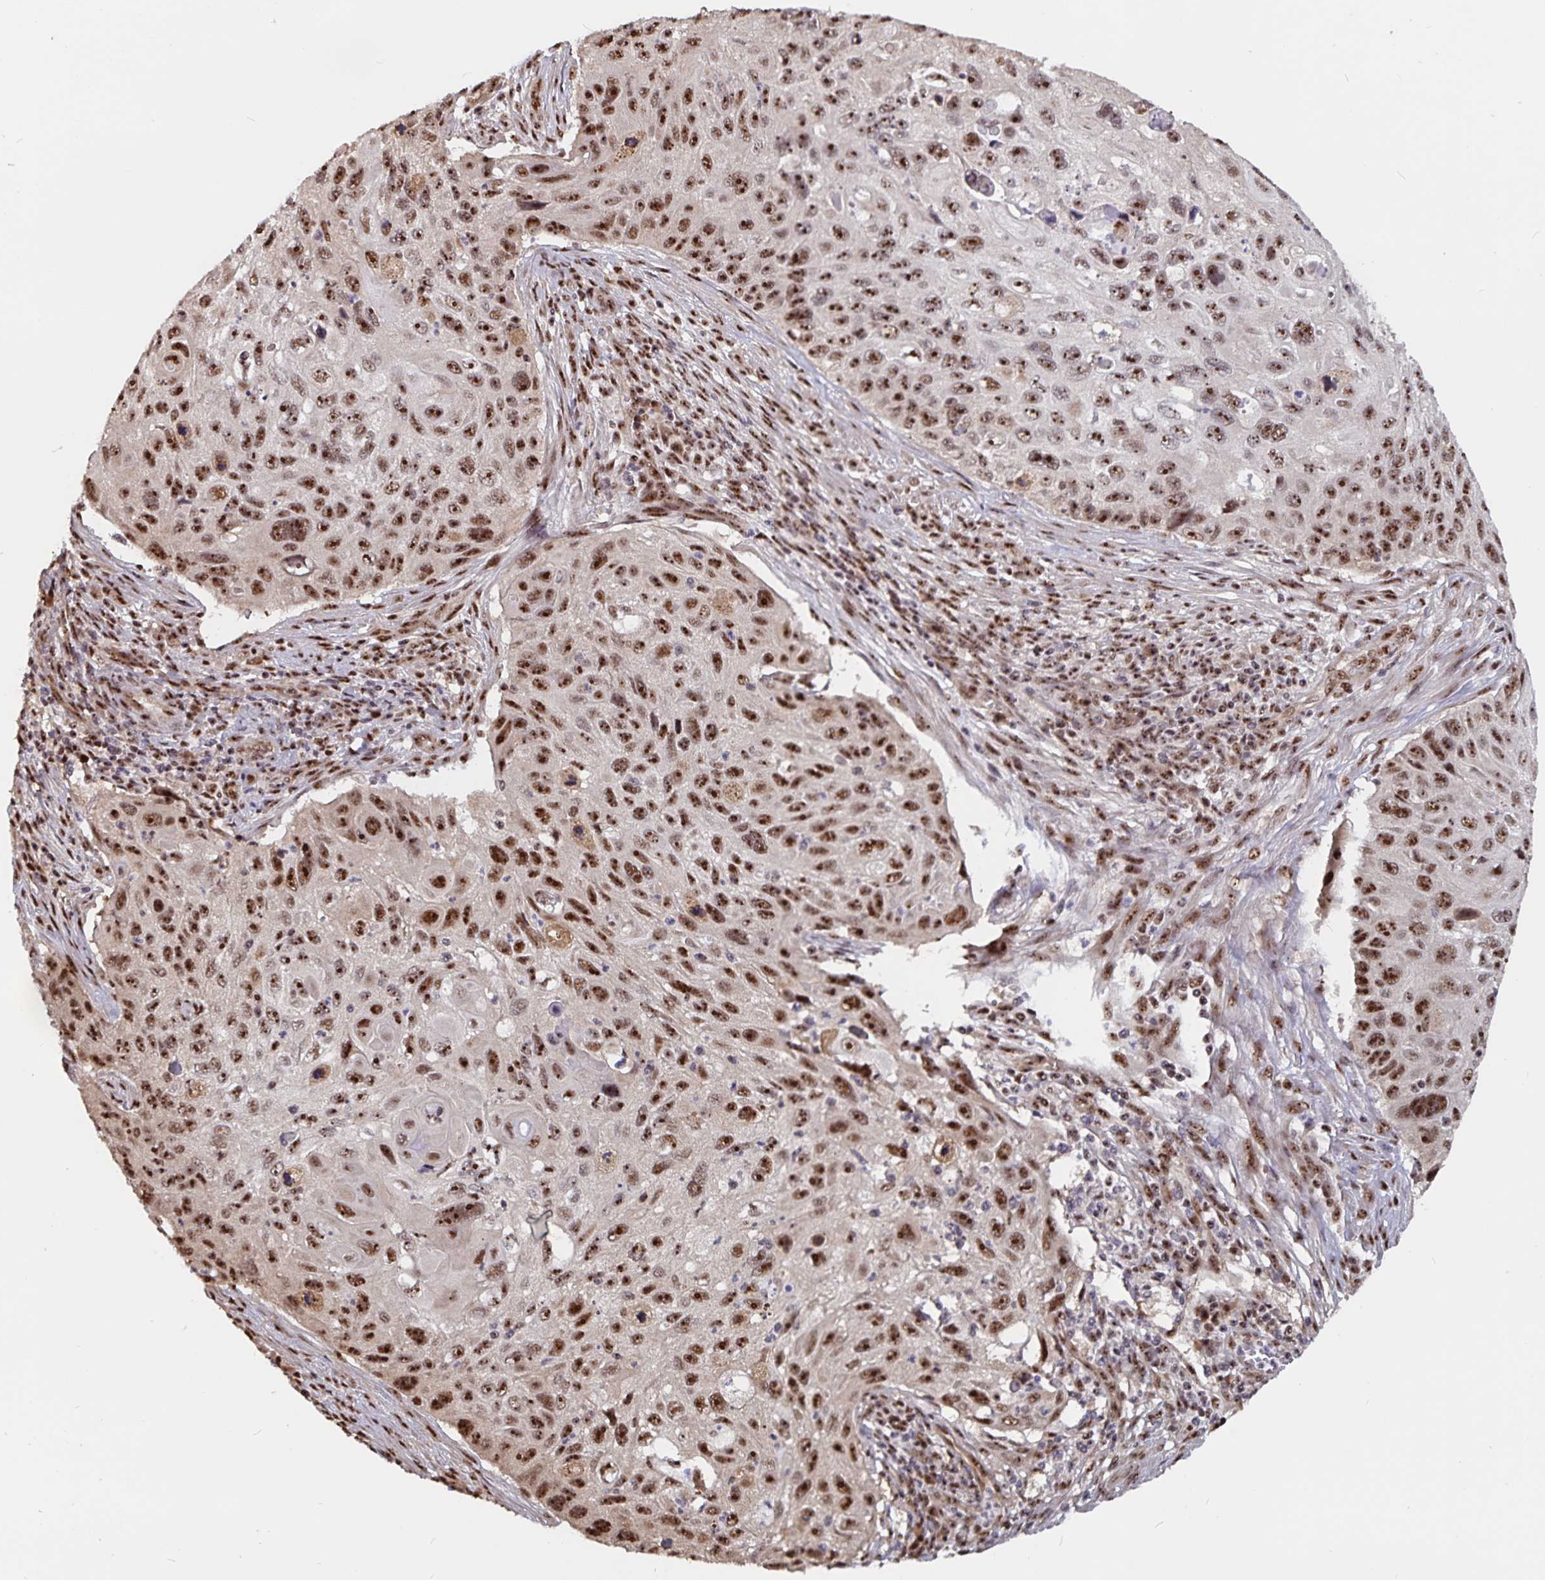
{"staining": {"intensity": "strong", "quantity": ">75%", "location": "nuclear"}, "tissue": "cervical cancer", "cell_type": "Tumor cells", "image_type": "cancer", "snomed": [{"axis": "morphology", "description": "Squamous cell carcinoma, NOS"}, {"axis": "topography", "description": "Cervix"}], "caption": "Brown immunohistochemical staining in human cervical cancer (squamous cell carcinoma) demonstrates strong nuclear expression in about >75% of tumor cells.", "gene": "LAS1L", "patient": {"sex": "female", "age": 70}}